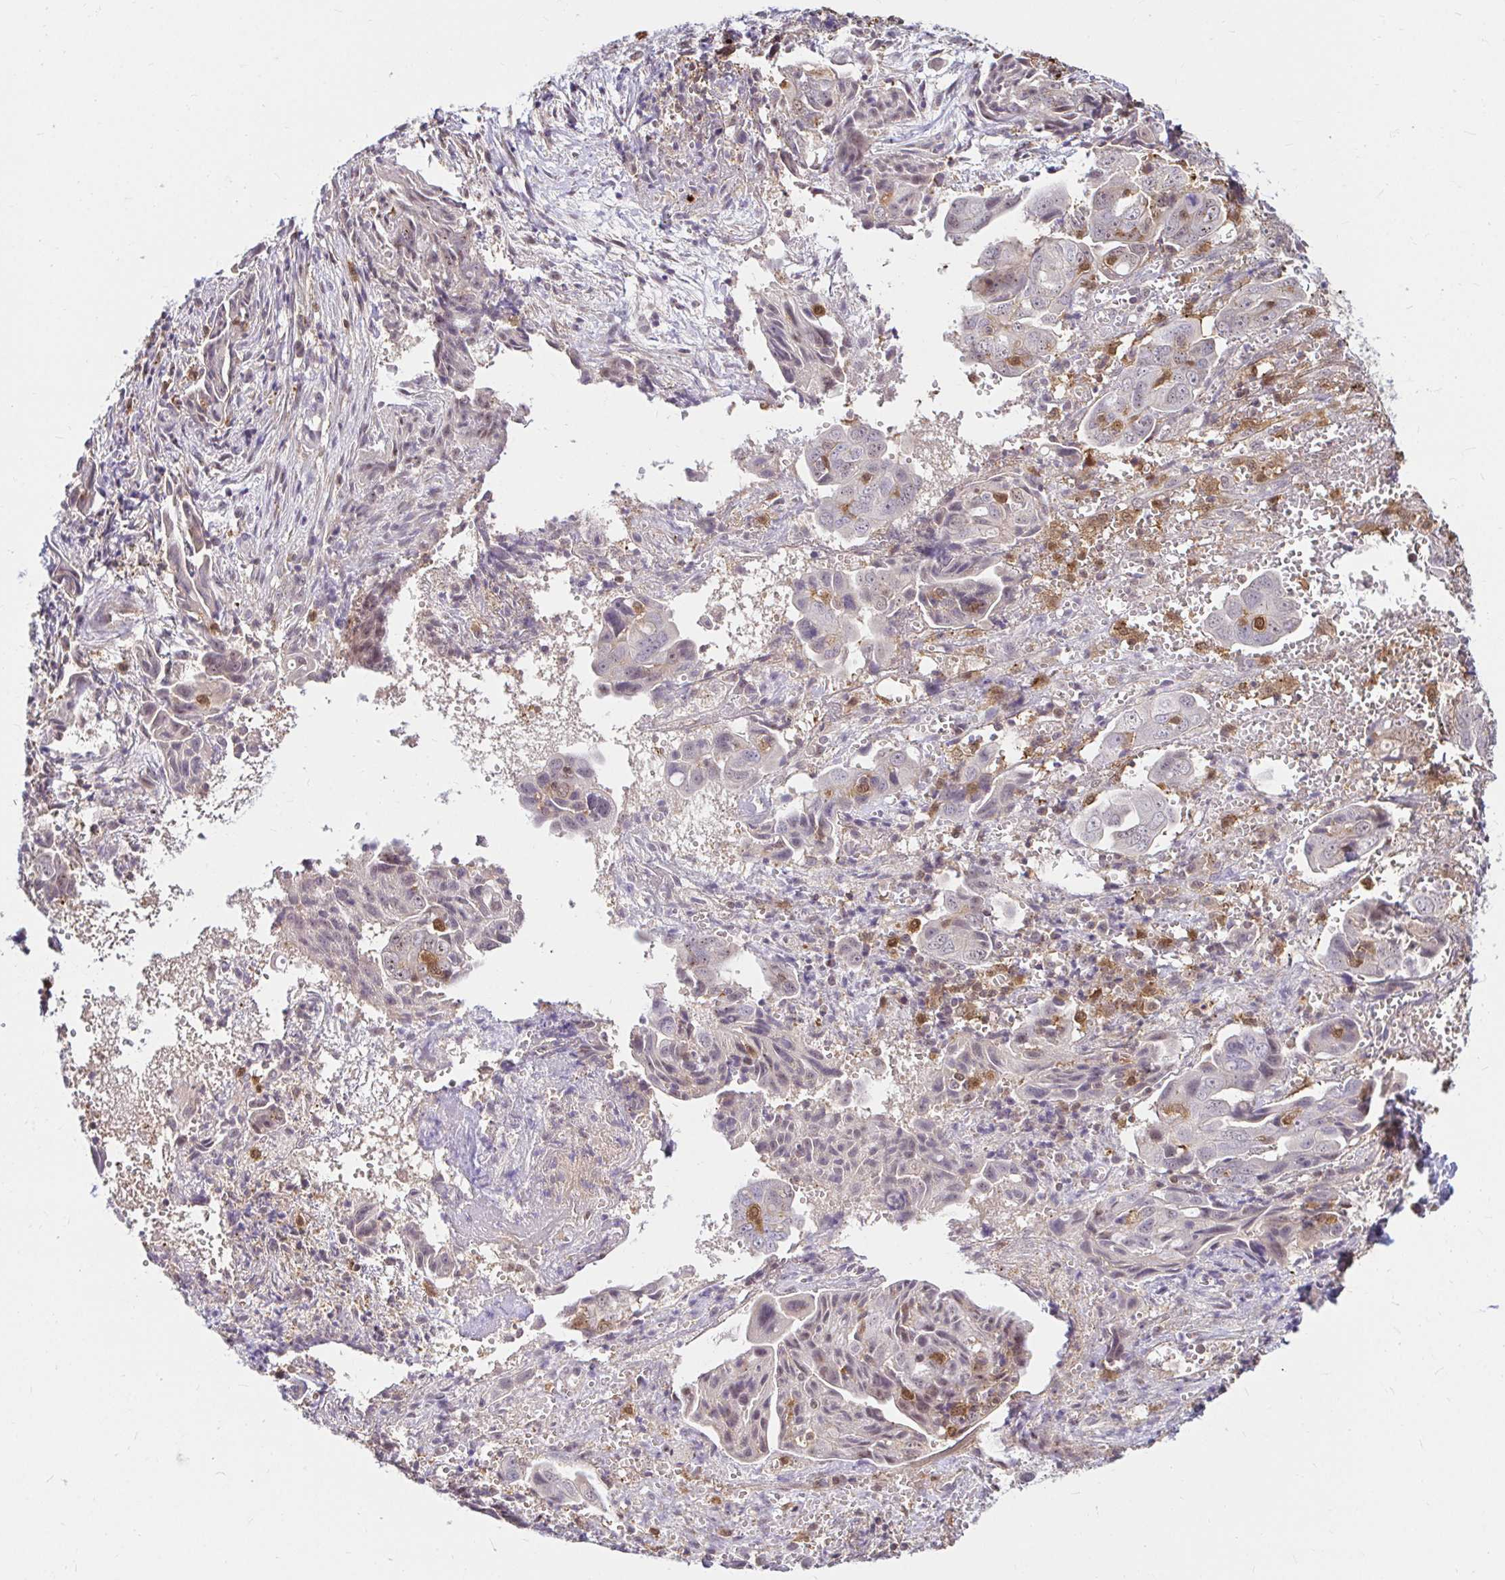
{"staining": {"intensity": "negative", "quantity": "none", "location": "none"}, "tissue": "ovarian cancer", "cell_type": "Tumor cells", "image_type": "cancer", "snomed": [{"axis": "morphology", "description": "Carcinoma, endometroid"}, {"axis": "topography", "description": "Ovary"}], "caption": "Ovarian cancer was stained to show a protein in brown. There is no significant expression in tumor cells.", "gene": "PYCARD", "patient": {"sex": "female", "age": 70}}